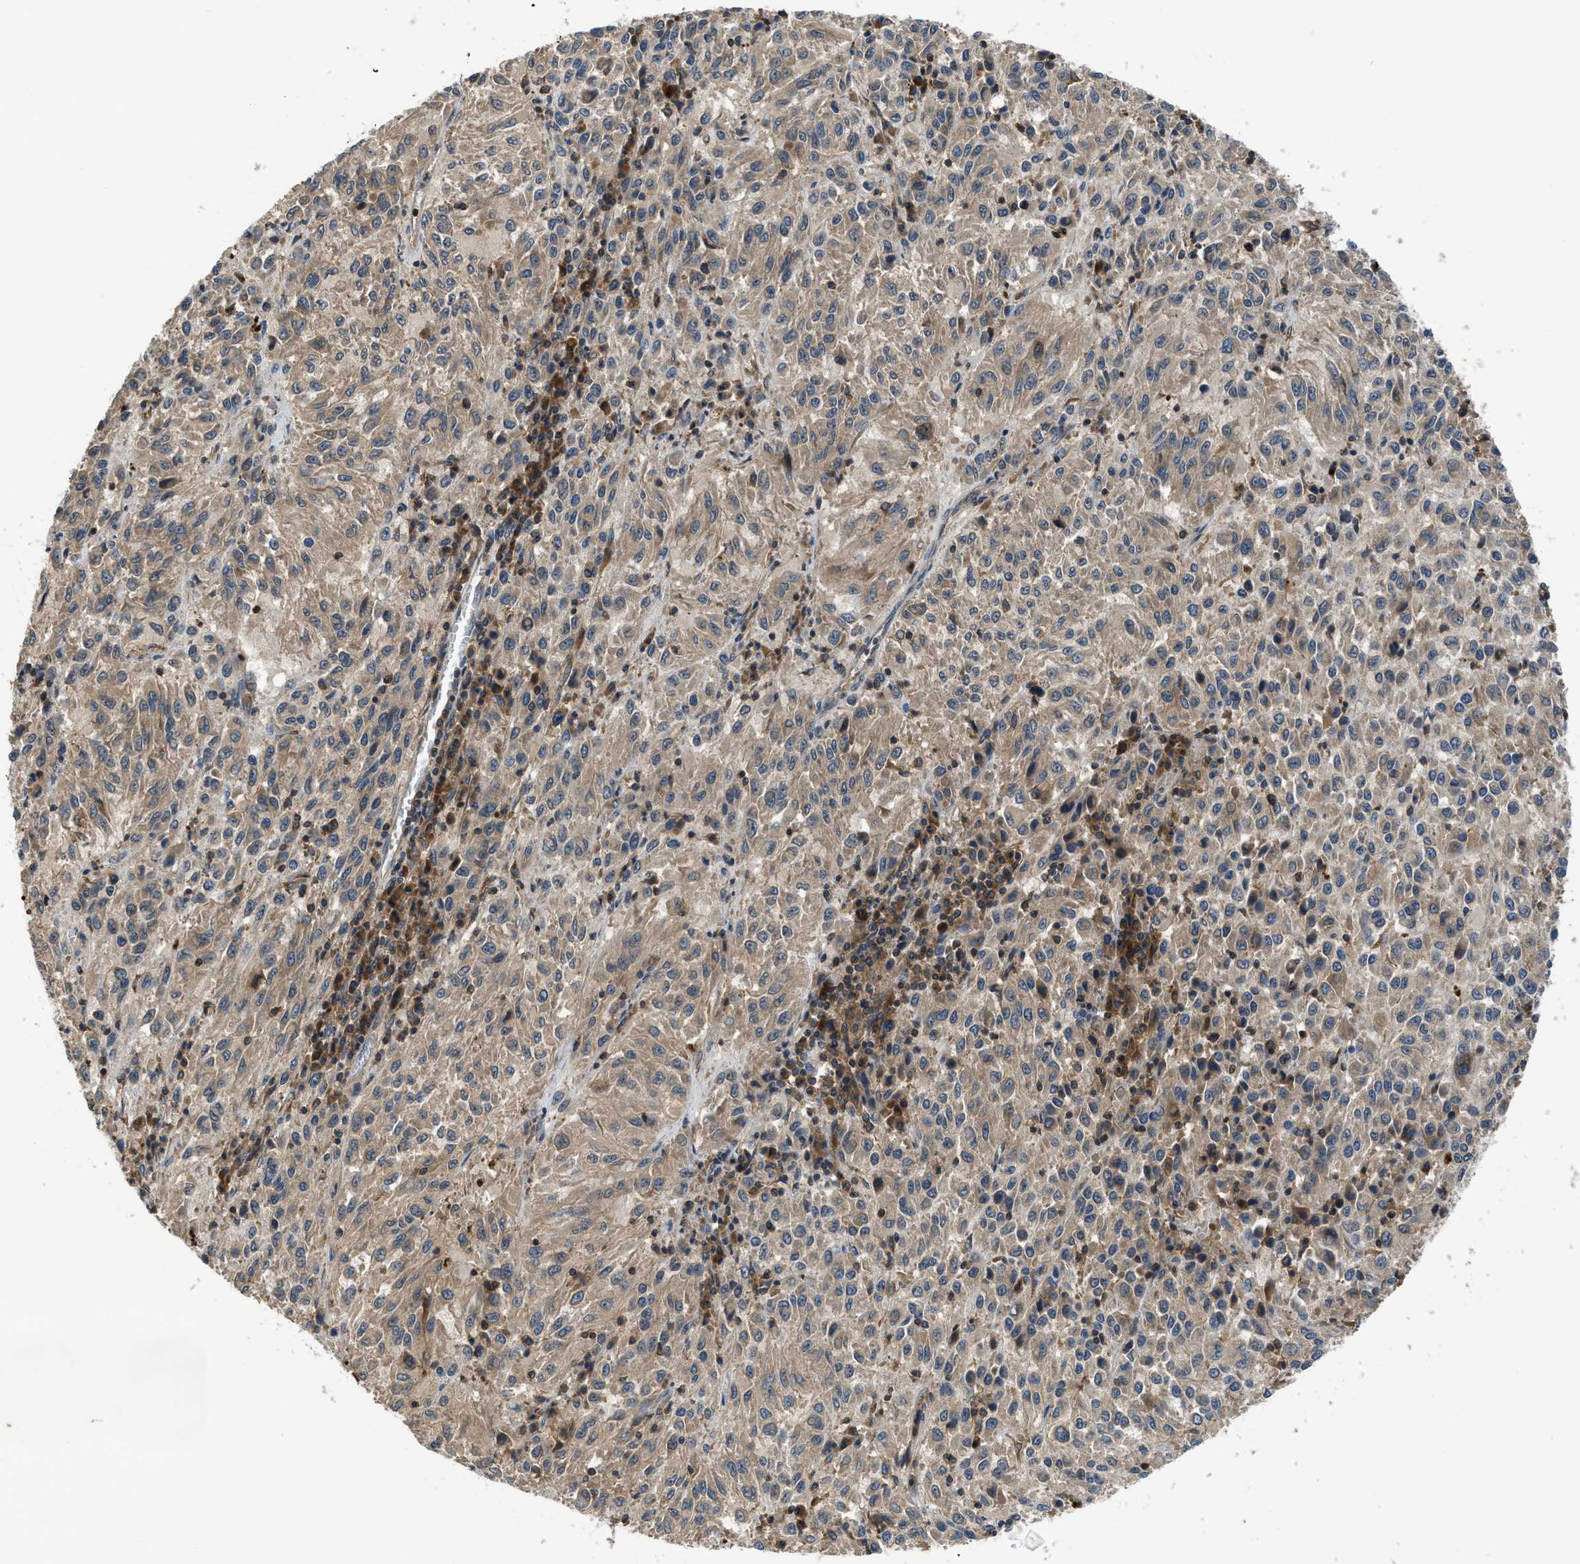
{"staining": {"intensity": "moderate", "quantity": ">75%", "location": "cytoplasmic/membranous"}, "tissue": "melanoma", "cell_type": "Tumor cells", "image_type": "cancer", "snomed": [{"axis": "morphology", "description": "Malignant melanoma, Metastatic site"}, {"axis": "topography", "description": "Lung"}], "caption": "Immunohistochemistry (IHC) of human malignant melanoma (metastatic site) exhibits medium levels of moderate cytoplasmic/membranous staining in approximately >75% of tumor cells.", "gene": "PAFAH2", "patient": {"sex": "male", "age": 64}}